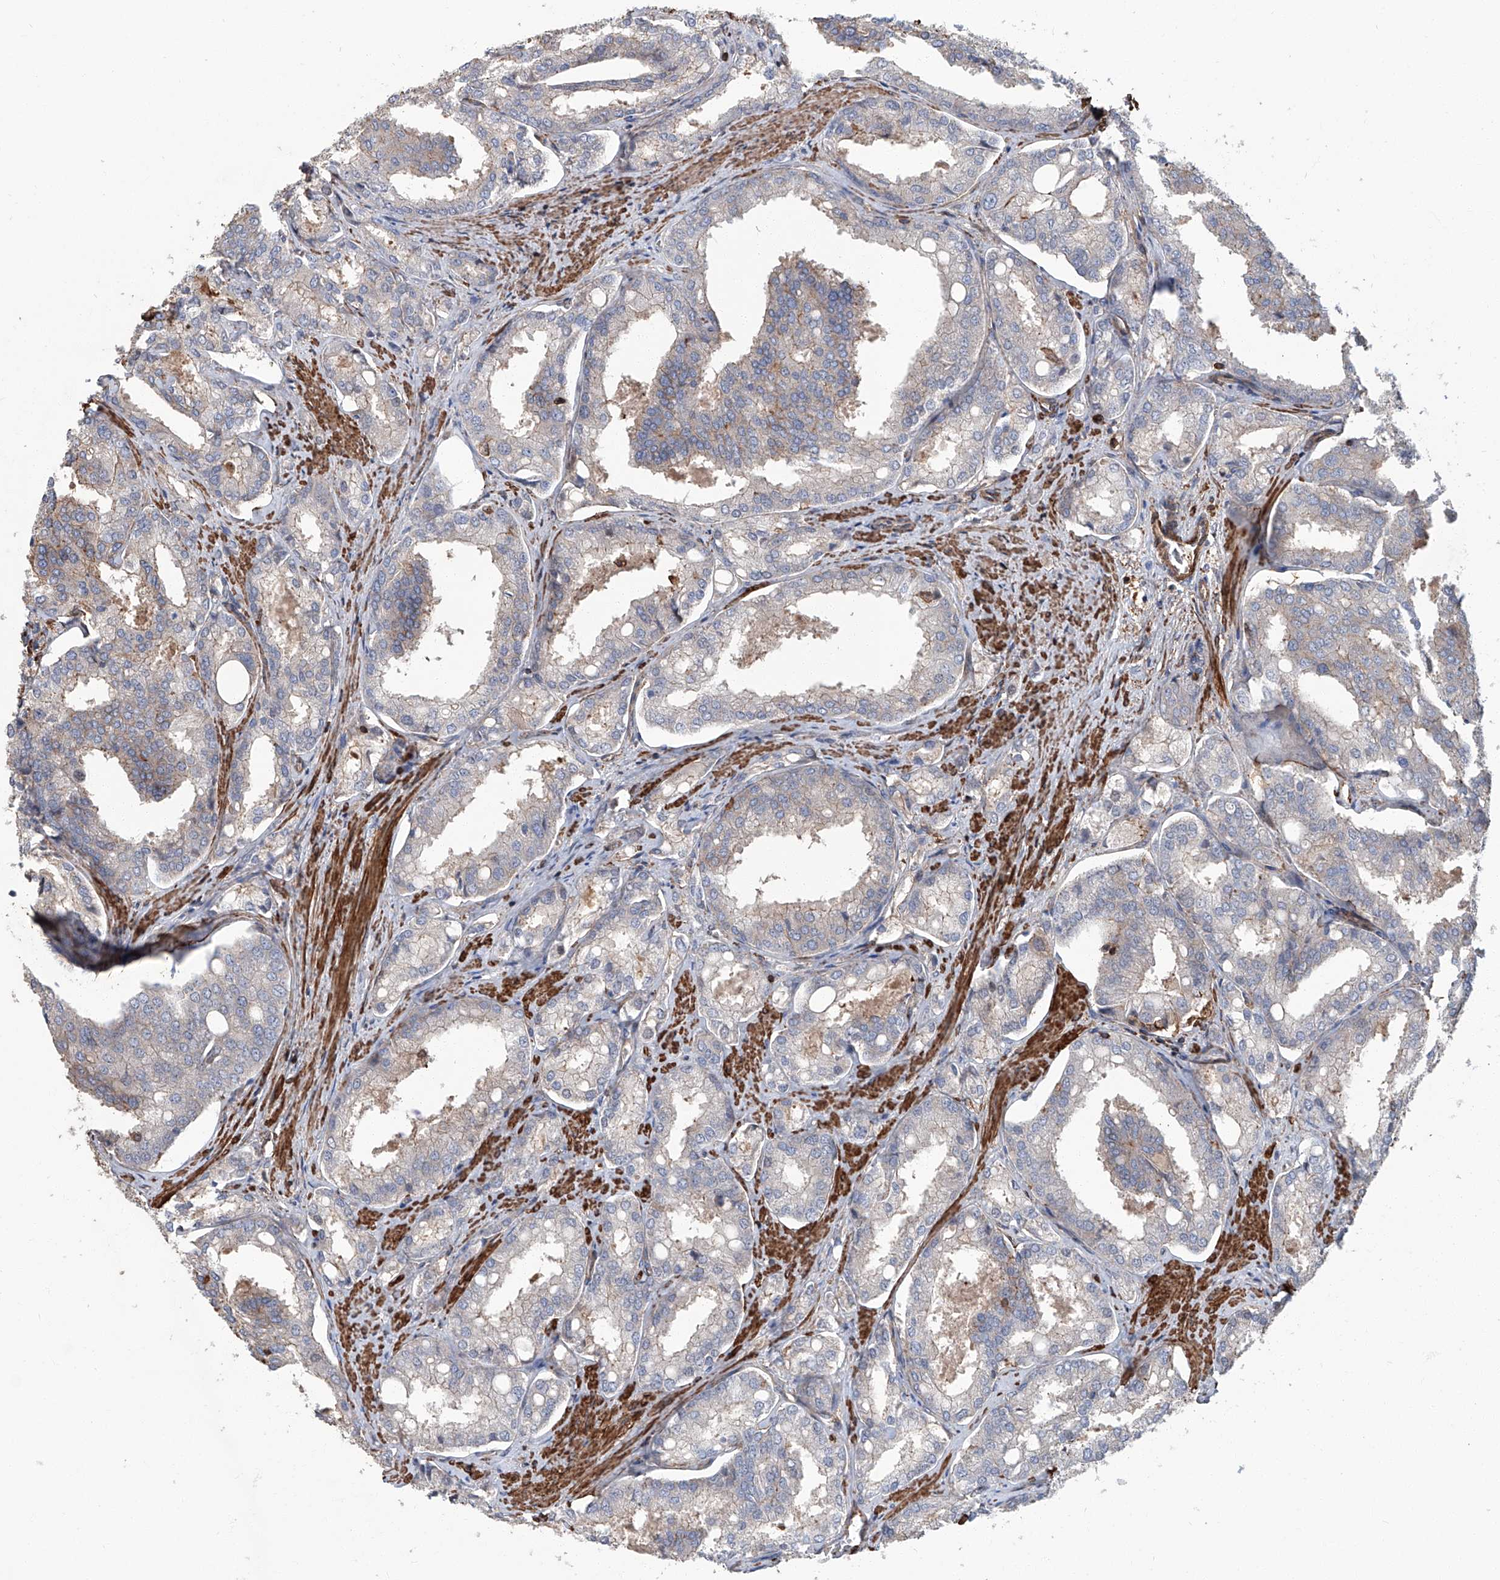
{"staining": {"intensity": "negative", "quantity": "none", "location": "none"}, "tissue": "prostate cancer", "cell_type": "Tumor cells", "image_type": "cancer", "snomed": [{"axis": "morphology", "description": "Adenocarcinoma, High grade"}, {"axis": "topography", "description": "Prostate"}], "caption": "A photomicrograph of human prostate cancer is negative for staining in tumor cells.", "gene": "PIEZO2", "patient": {"sex": "male", "age": 50}}